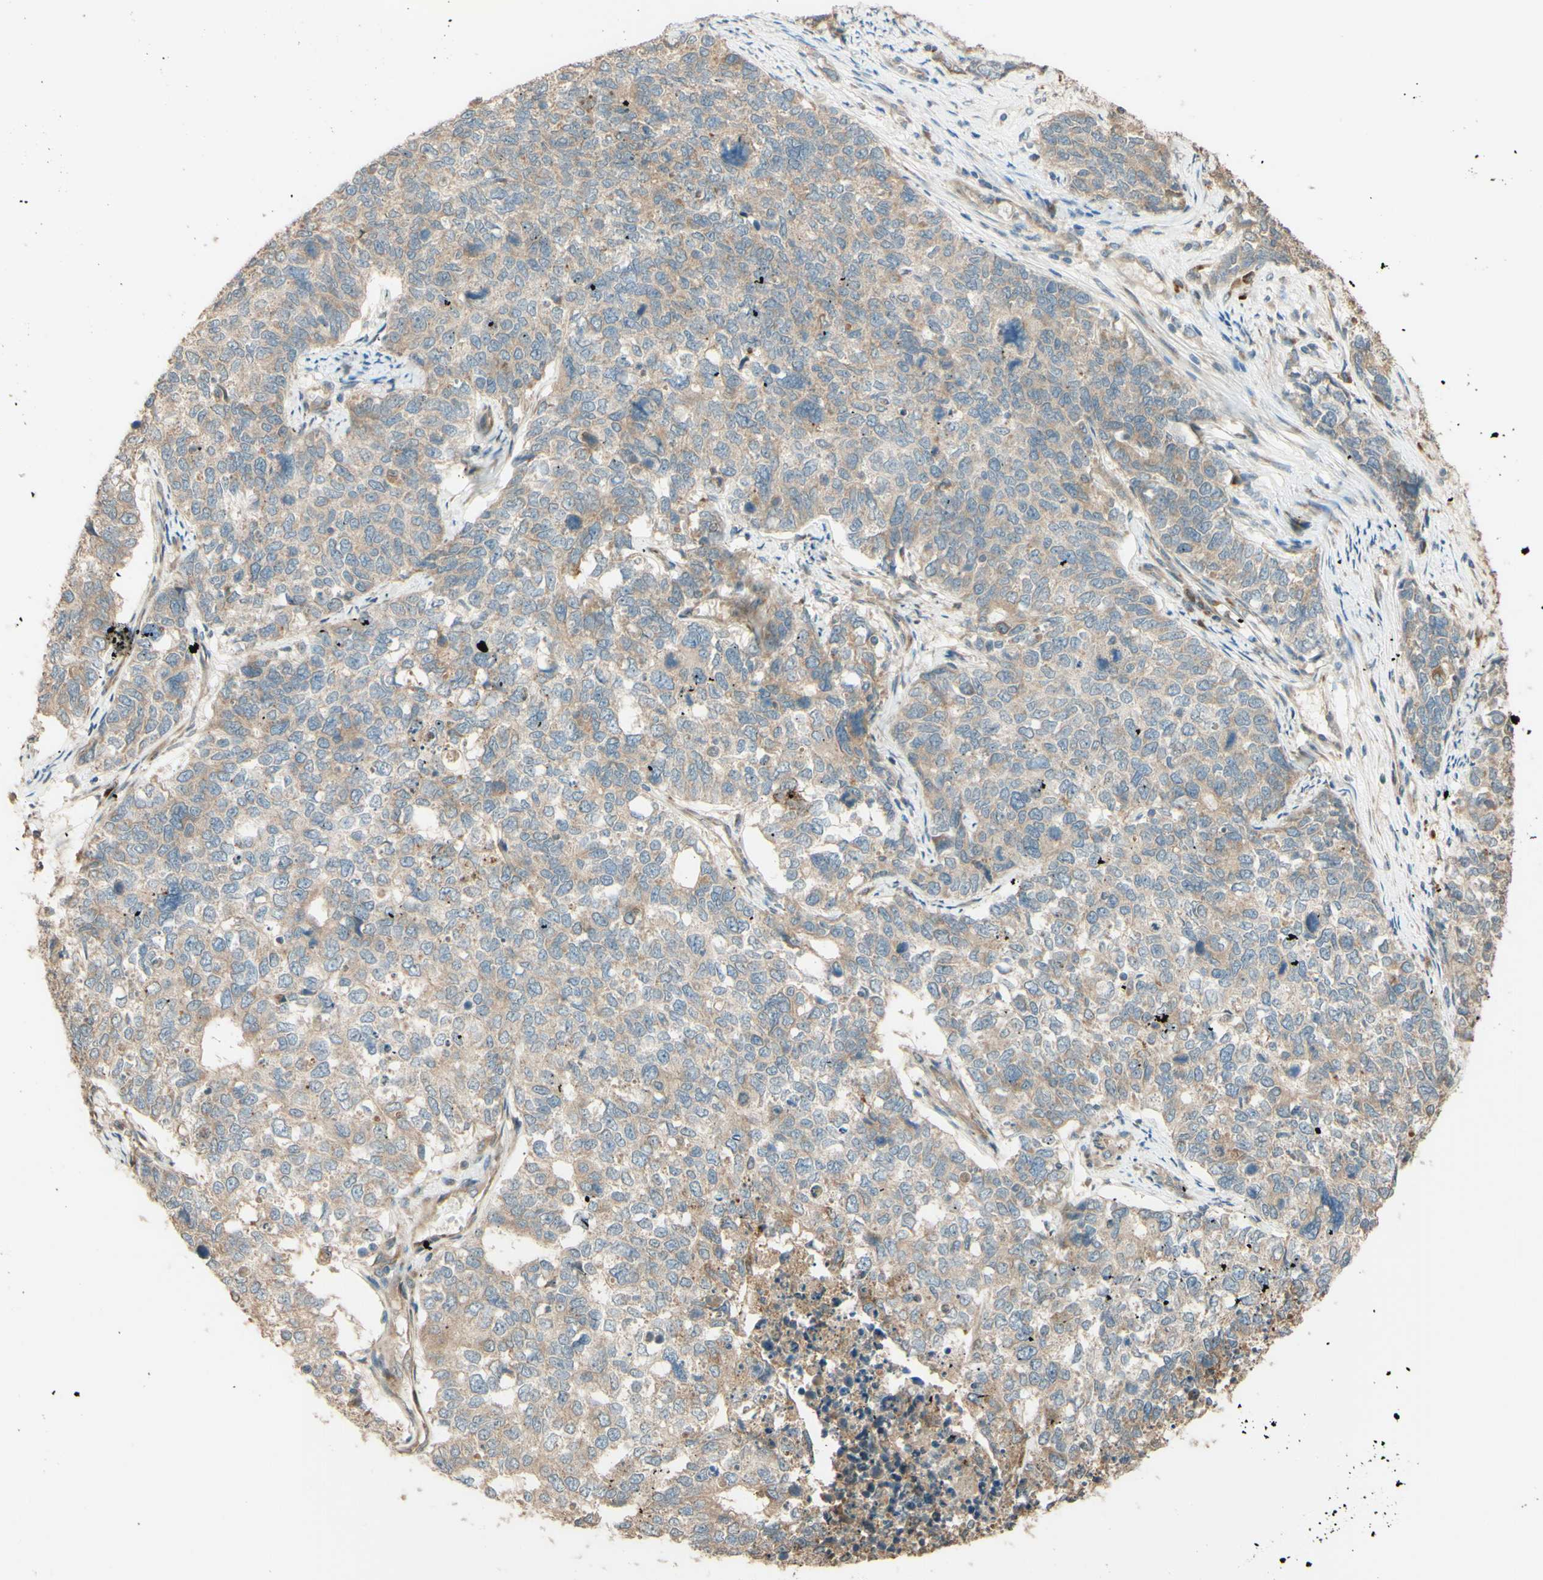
{"staining": {"intensity": "weak", "quantity": "25%-75%", "location": "cytoplasmic/membranous"}, "tissue": "cervical cancer", "cell_type": "Tumor cells", "image_type": "cancer", "snomed": [{"axis": "morphology", "description": "Squamous cell carcinoma, NOS"}, {"axis": "topography", "description": "Cervix"}], "caption": "Cervical cancer tissue displays weak cytoplasmic/membranous expression in approximately 25%-75% of tumor cells", "gene": "RNF19A", "patient": {"sex": "female", "age": 63}}